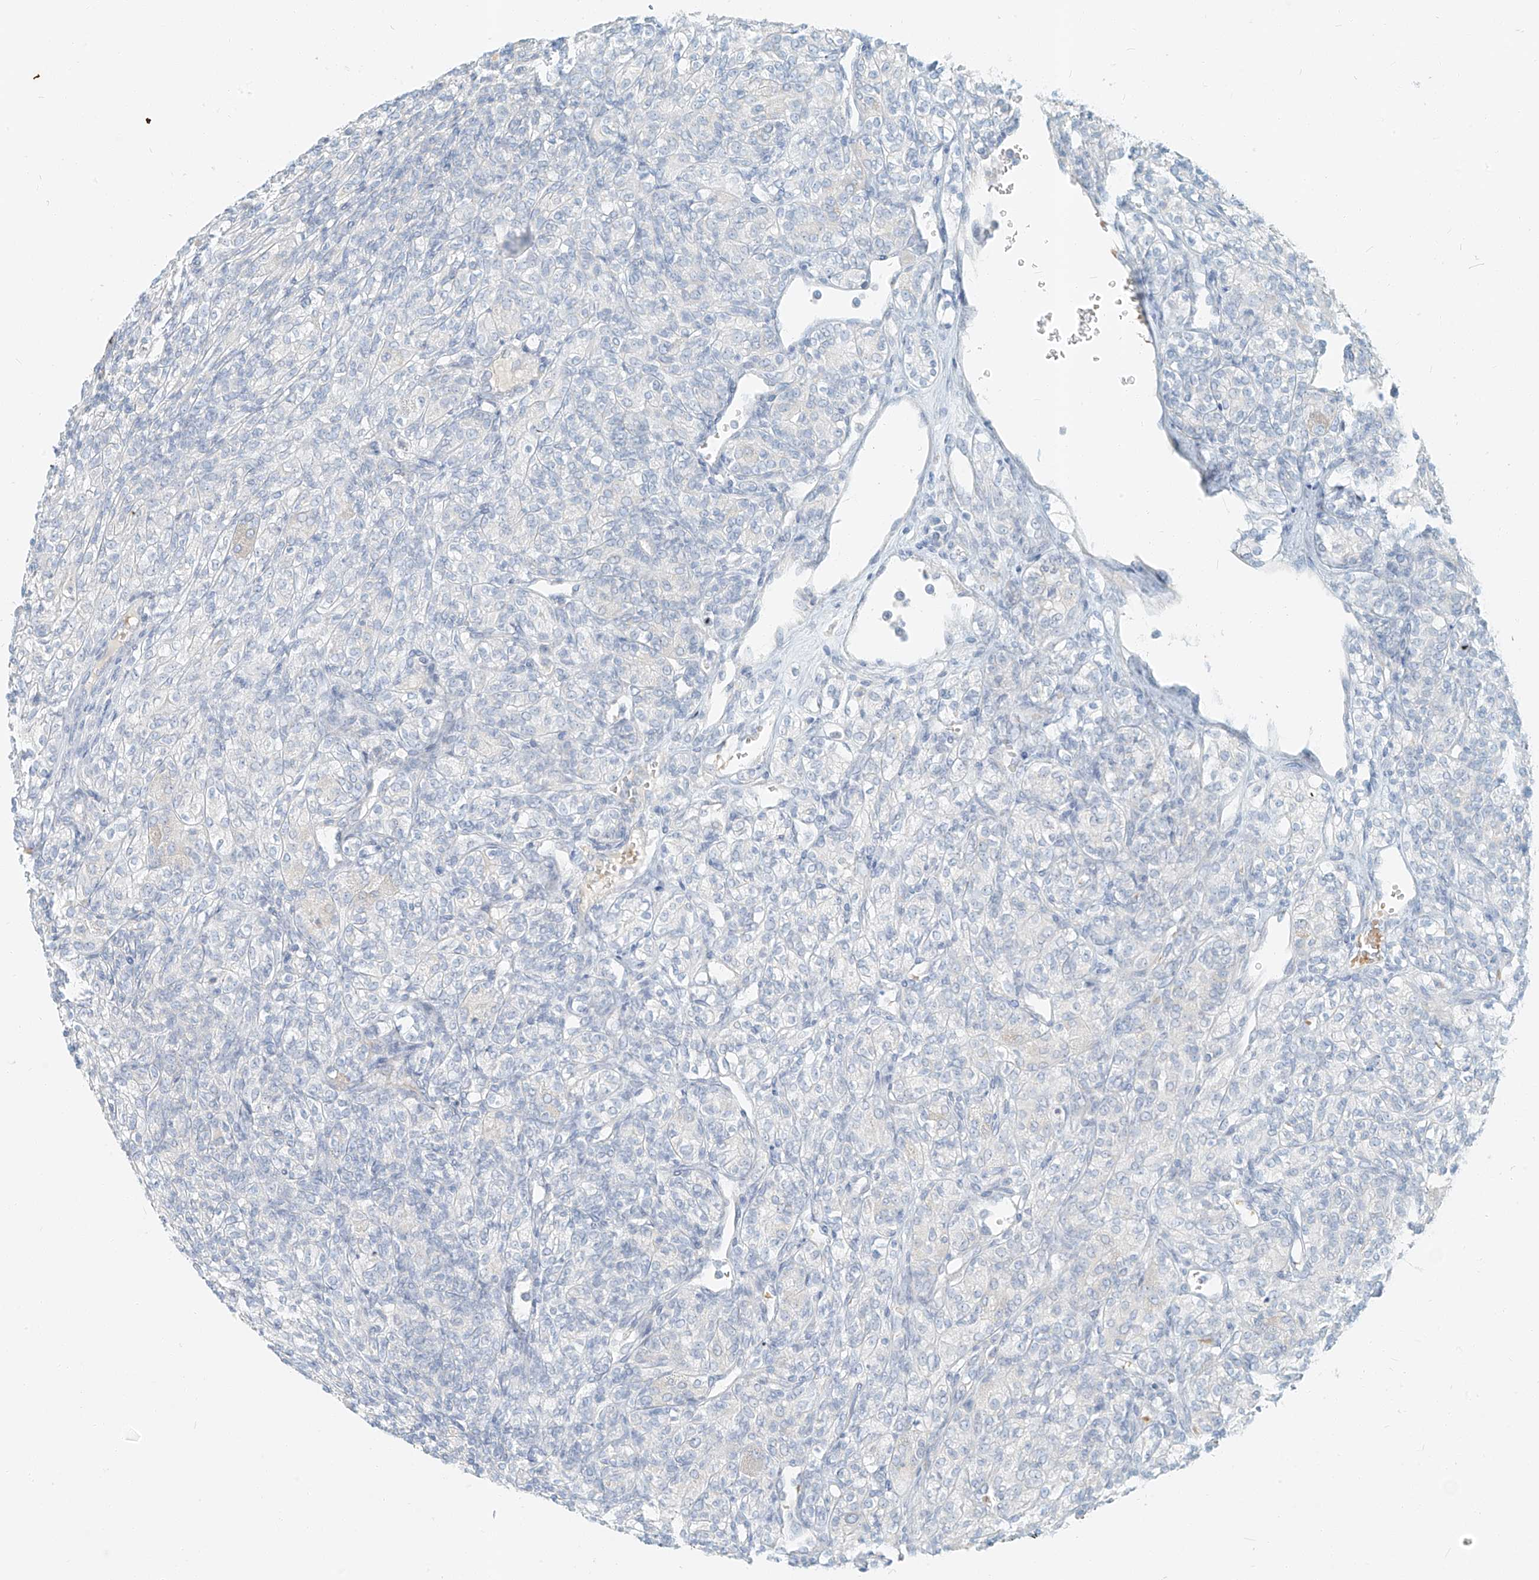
{"staining": {"intensity": "negative", "quantity": "none", "location": "none"}, "tissue": "renal cancer", "cell_type": "Tumor cells", "image_type": "cancer", "snomed": [{"axis": "morphology", "description": "Adenocarcinoma, NOS"}, {"axis": "topography", "description": "Kidney"}], "caption": "Immunohistochemistry histopathology image of human renal adenocarcinoma stained for a protein (brown), which reveals no expression in tumor cells.", "gene": "PGC", "patient": {"sex": "male", "age": 77}}